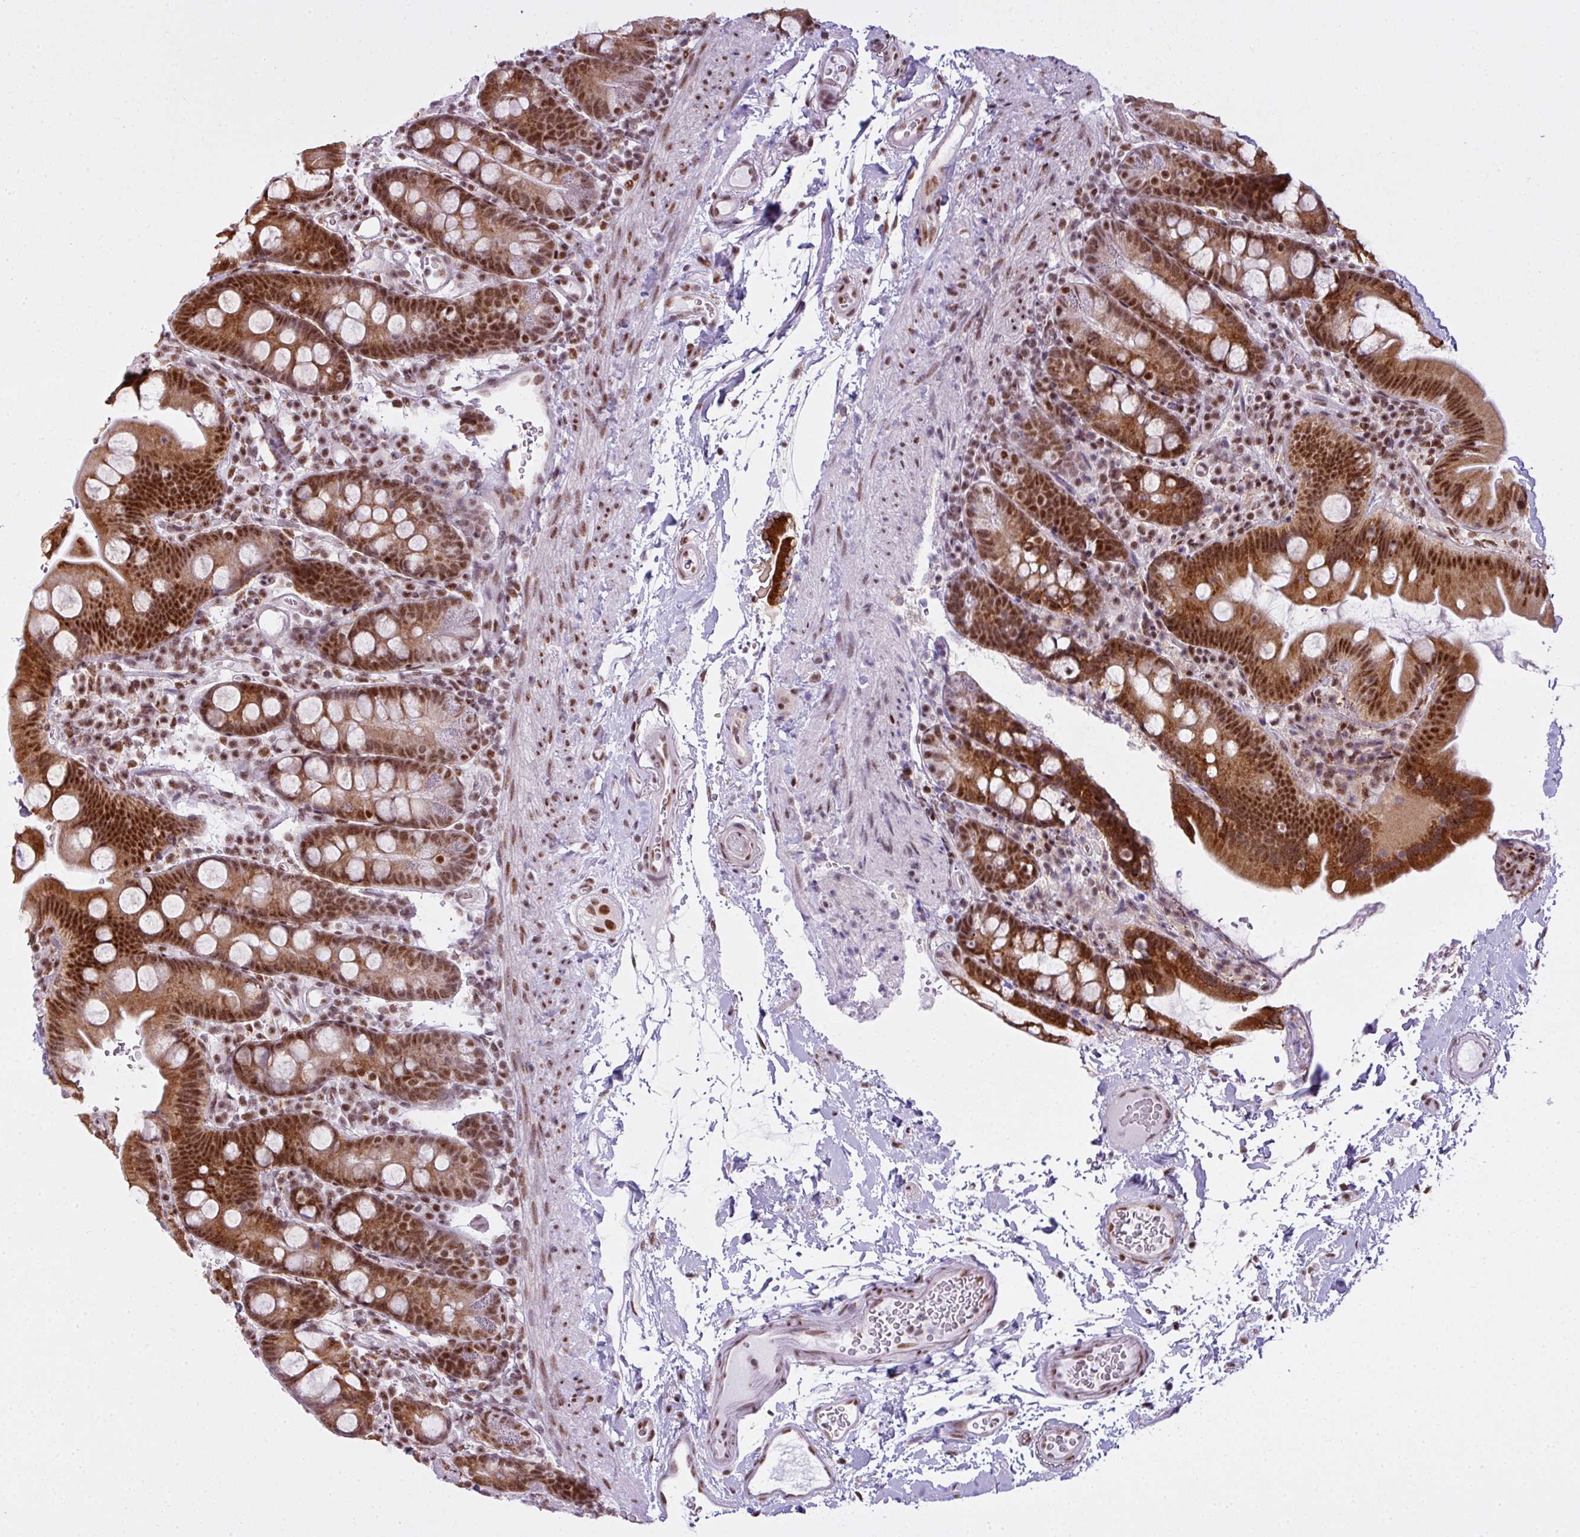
{"staining": {"intensity": "strong", "quantity": ">75%", "location": "cytoplasmic/membranous,nuclear"}, "tissue": "small intestine", "cell_type": "Glandular cells", "image_type": "normal", "snomed": [{"axis": "morphology", "description": "Normal tissue, NOS"}, {"axis": "topography", "description": "Small intestine"}], "caption": "The immunohistochemical stain highlights strong cytoplasmic/membranous,nuclear expression in glandular cells of unremarkable small intestine.", "gene": "ARL6IP4", "patient": {"sex": "female", "age": 68}}